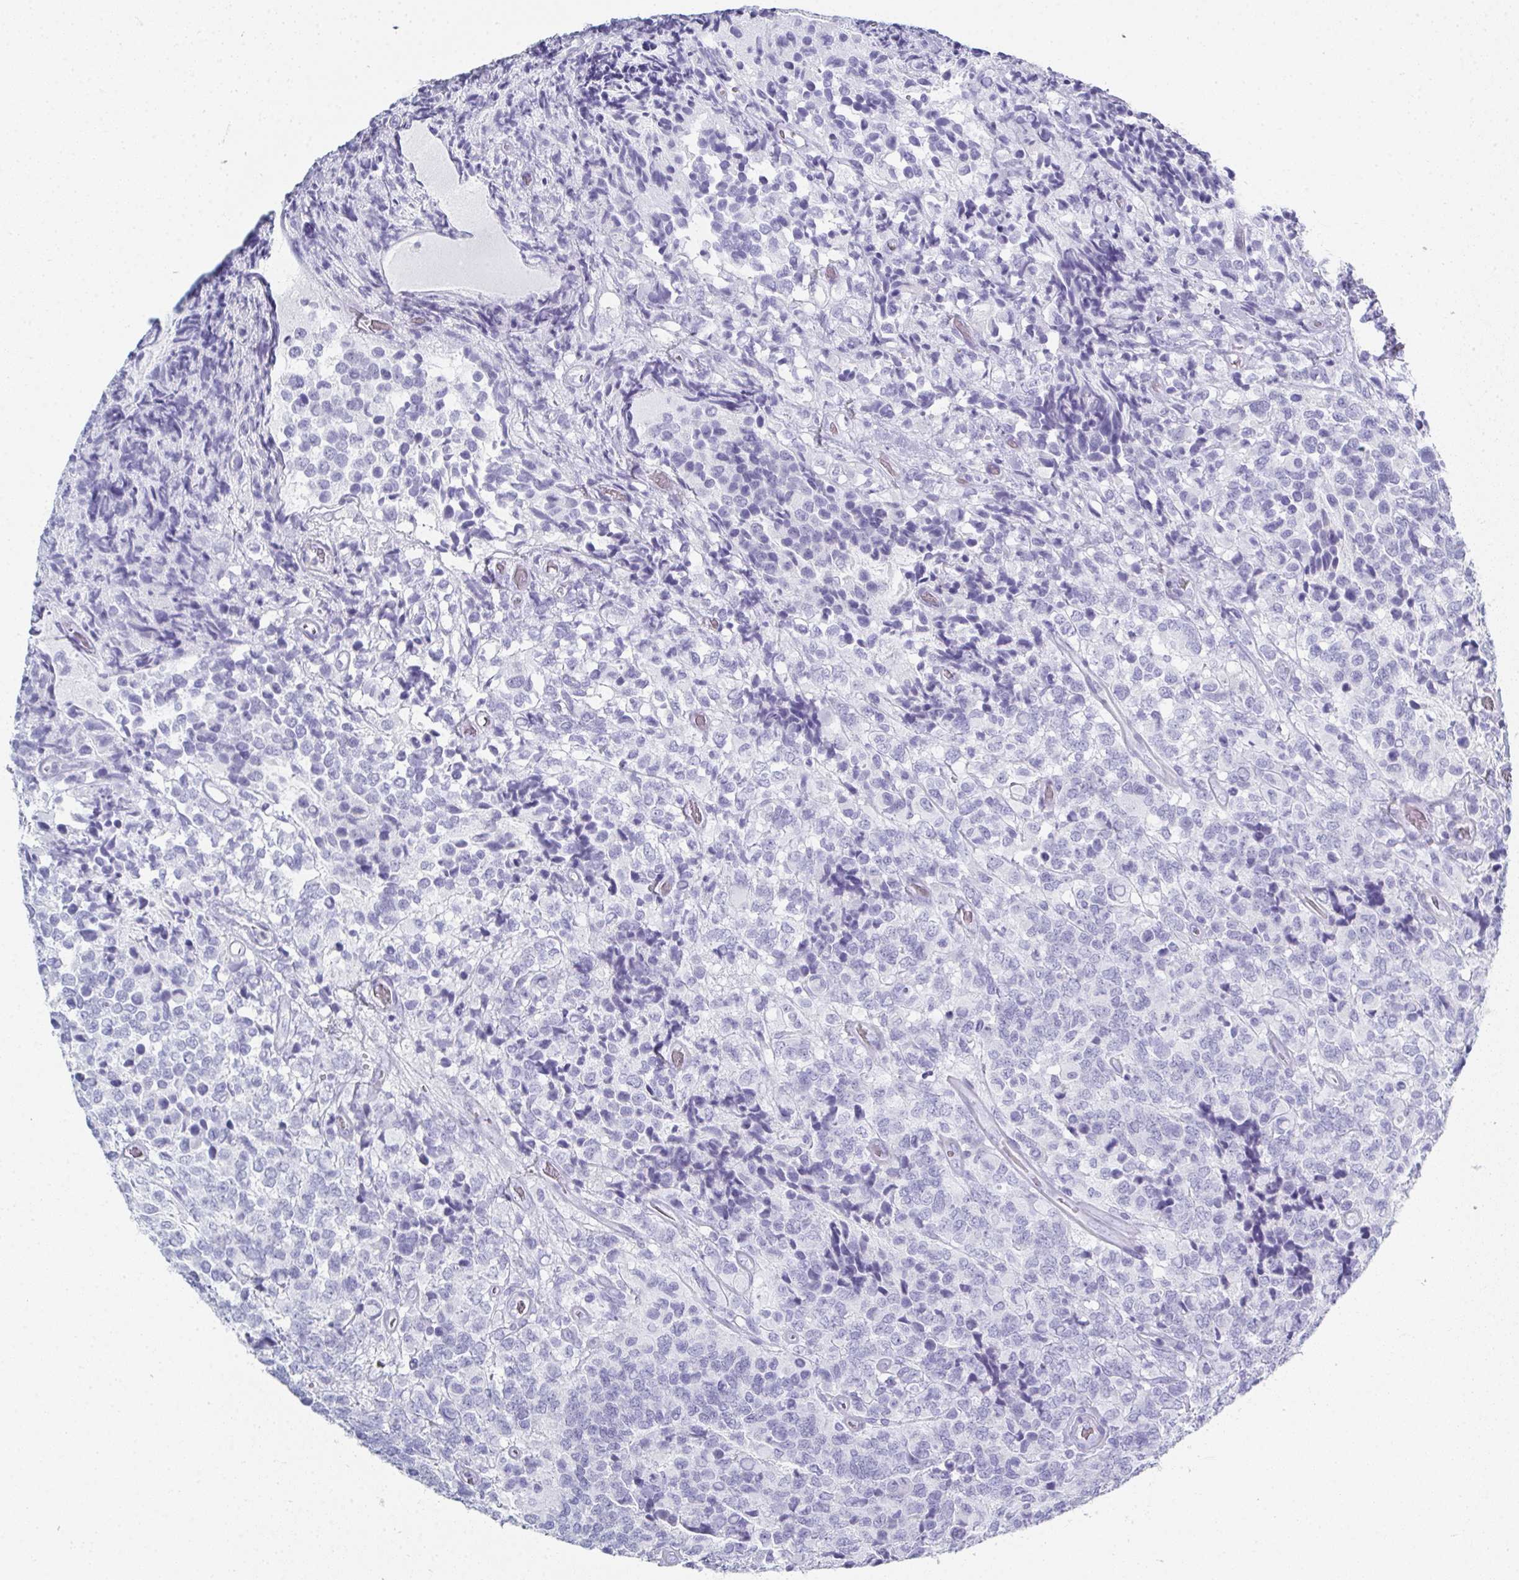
{"staining": {"intensity": "negative", "quantity": "none", "location": "none"}, "tissue": "glioma", "cell_type": "Tumor cells", "image_type": "cancer", "snomed": [{"axis": "morphology", "description": "Glioma, malignant, High grade"}, {"axis": "topography", "description": "Brain"}], "caption": "The micrograph displays no significant positivity in tumor cells of malignant glioma (high-grade).", "gene": "SYCP1", "patient": {"sex": "male", "age": 39}}